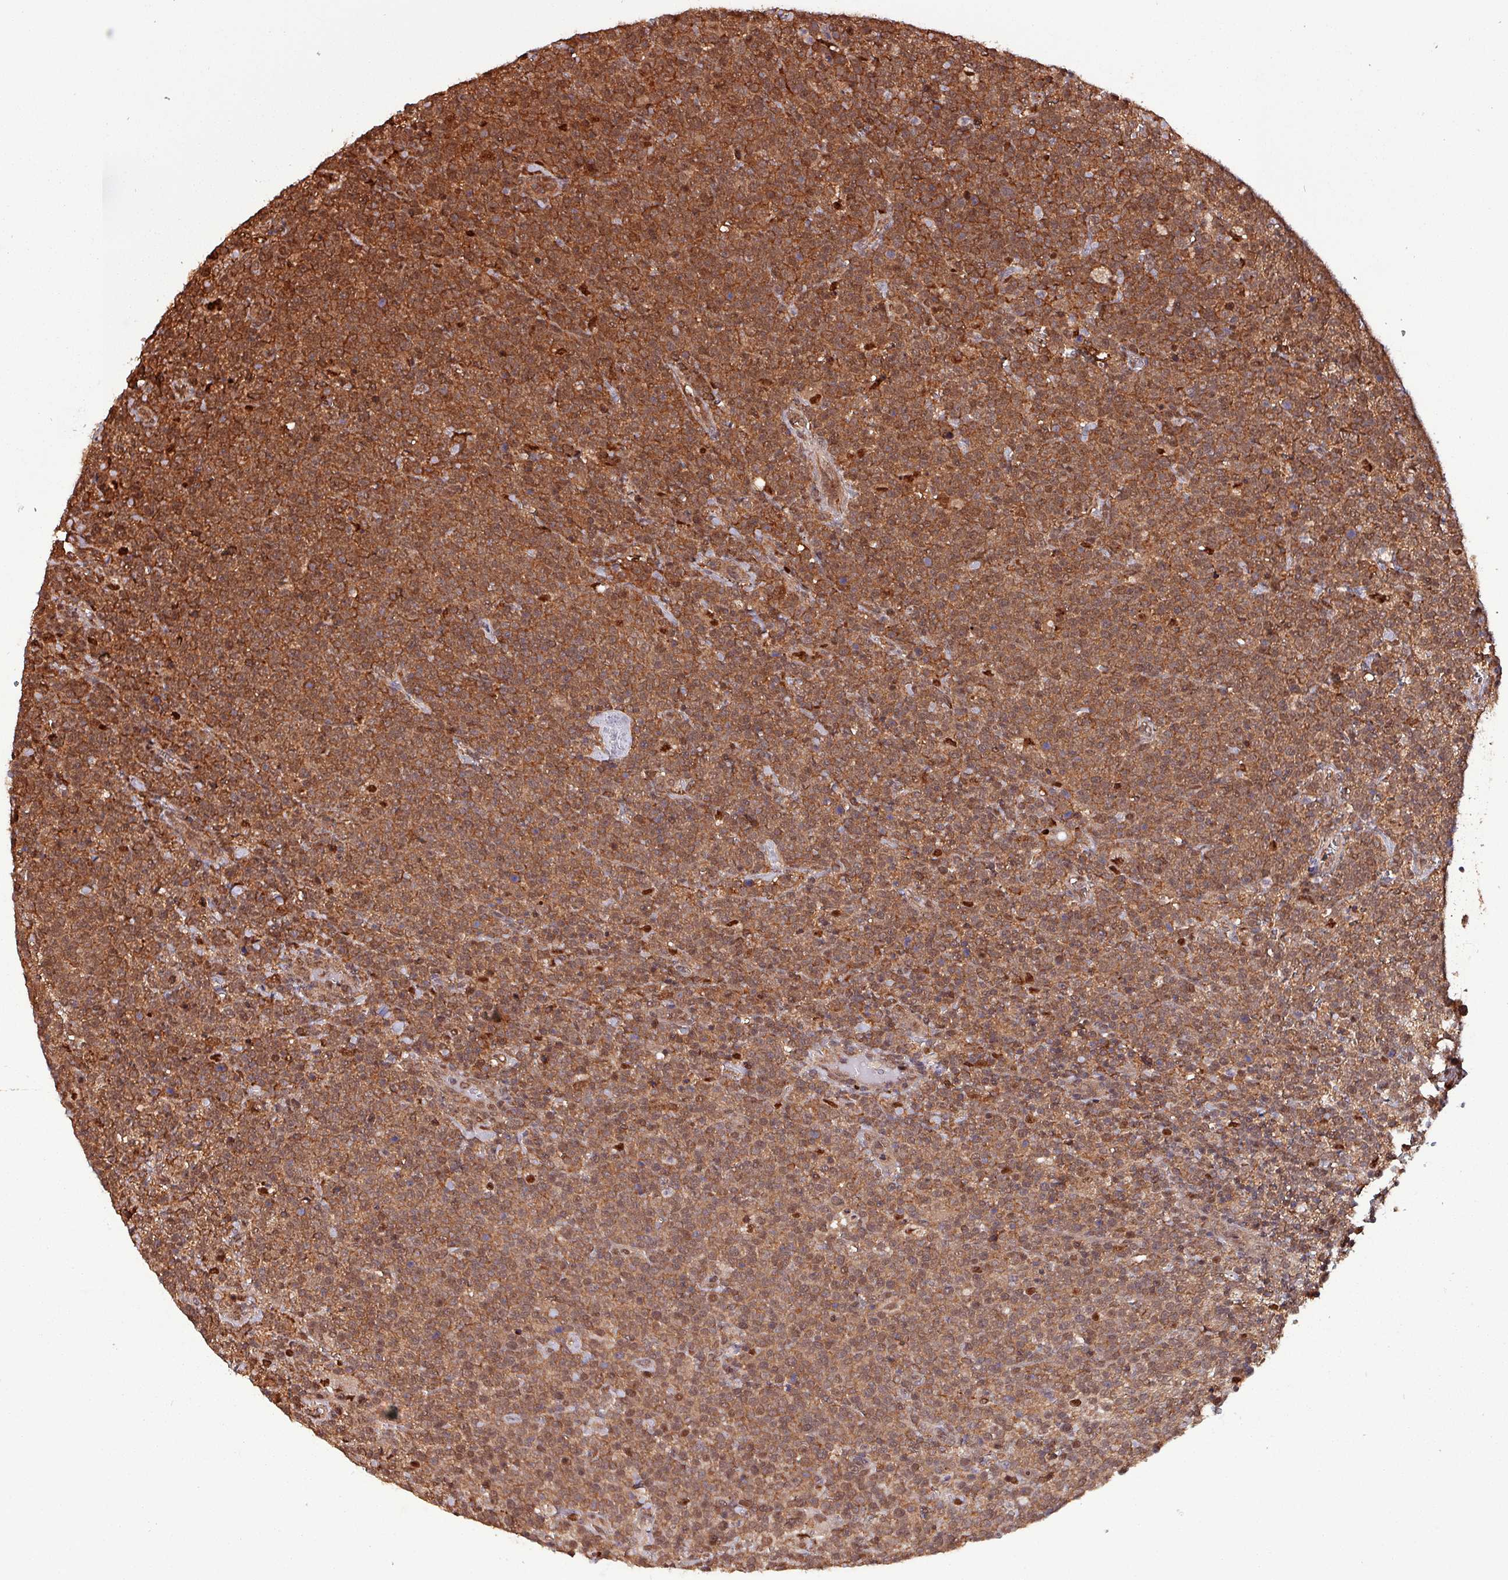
{"staining": {"intensity": "moderate", "quantity": ">75%", "location": "cytoplasmic/membranous,nuclear"}, "tissue": "lymphoma", "cell_type": "Tumor cells", "image_type": "cancer", "snomed": [{"axis": "morphology", "description": "Malignant lymphoma, non-Hodgkin's type, High grade"}, {"axis": "topography", "description": "Lymph node"}], "caption": "Tumor cells exhibit medium levels of moderate cytoplasmic/membranous and nuclear positivity in approximately >75% of cells in human lymphoma. (DAB (3,3'-diaminobenzidine) = brown stain, brightfield microscopy at high magnification).", "gene": "PSMB8", "patient": {"sex": "male", "age": 61}}